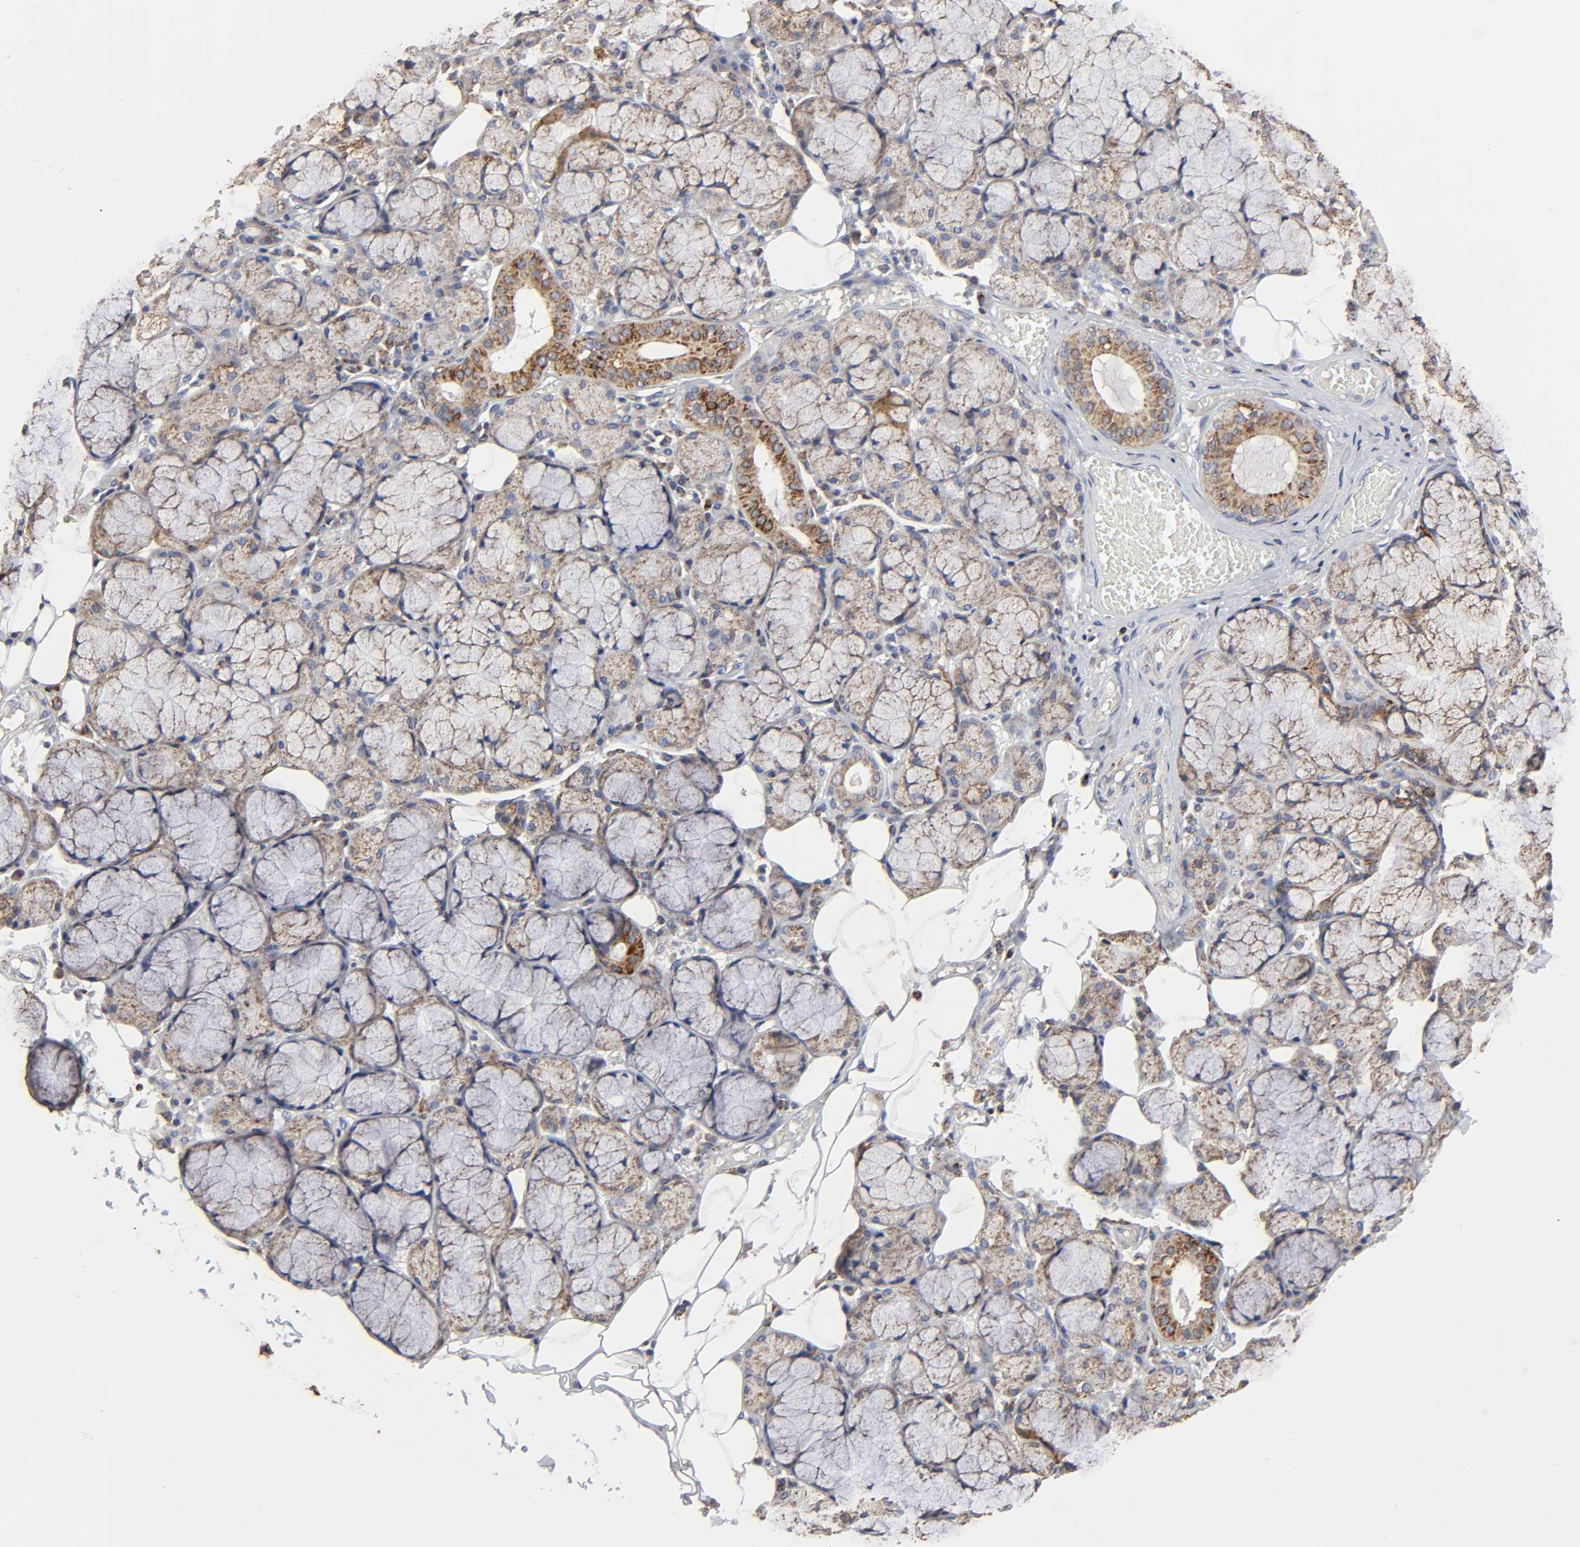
{"staining": {"intensity": "strong", "quantity": ">75%", "location": "cytoplasmic/membranous"}, "tissue": "salivary gland", "cell_type": "Glandular cells", "image_type": "normal", "snomed": [{"axis": "morphology", "description": "Normal tissue, NOS"}, {"axis": "morphology", "description": "Adenoma, NOS"}, {"axis": "topography", "description": "Salivary gland"}], "caption": "About >75% of glandular cells in unremarkable human salivary gland display strong cytoplasmic/membranous protein staining as visualized by brown immunohistochemical staining.", "gene": "COX6B1", "patient": {"sex": "female", "age": 32}}